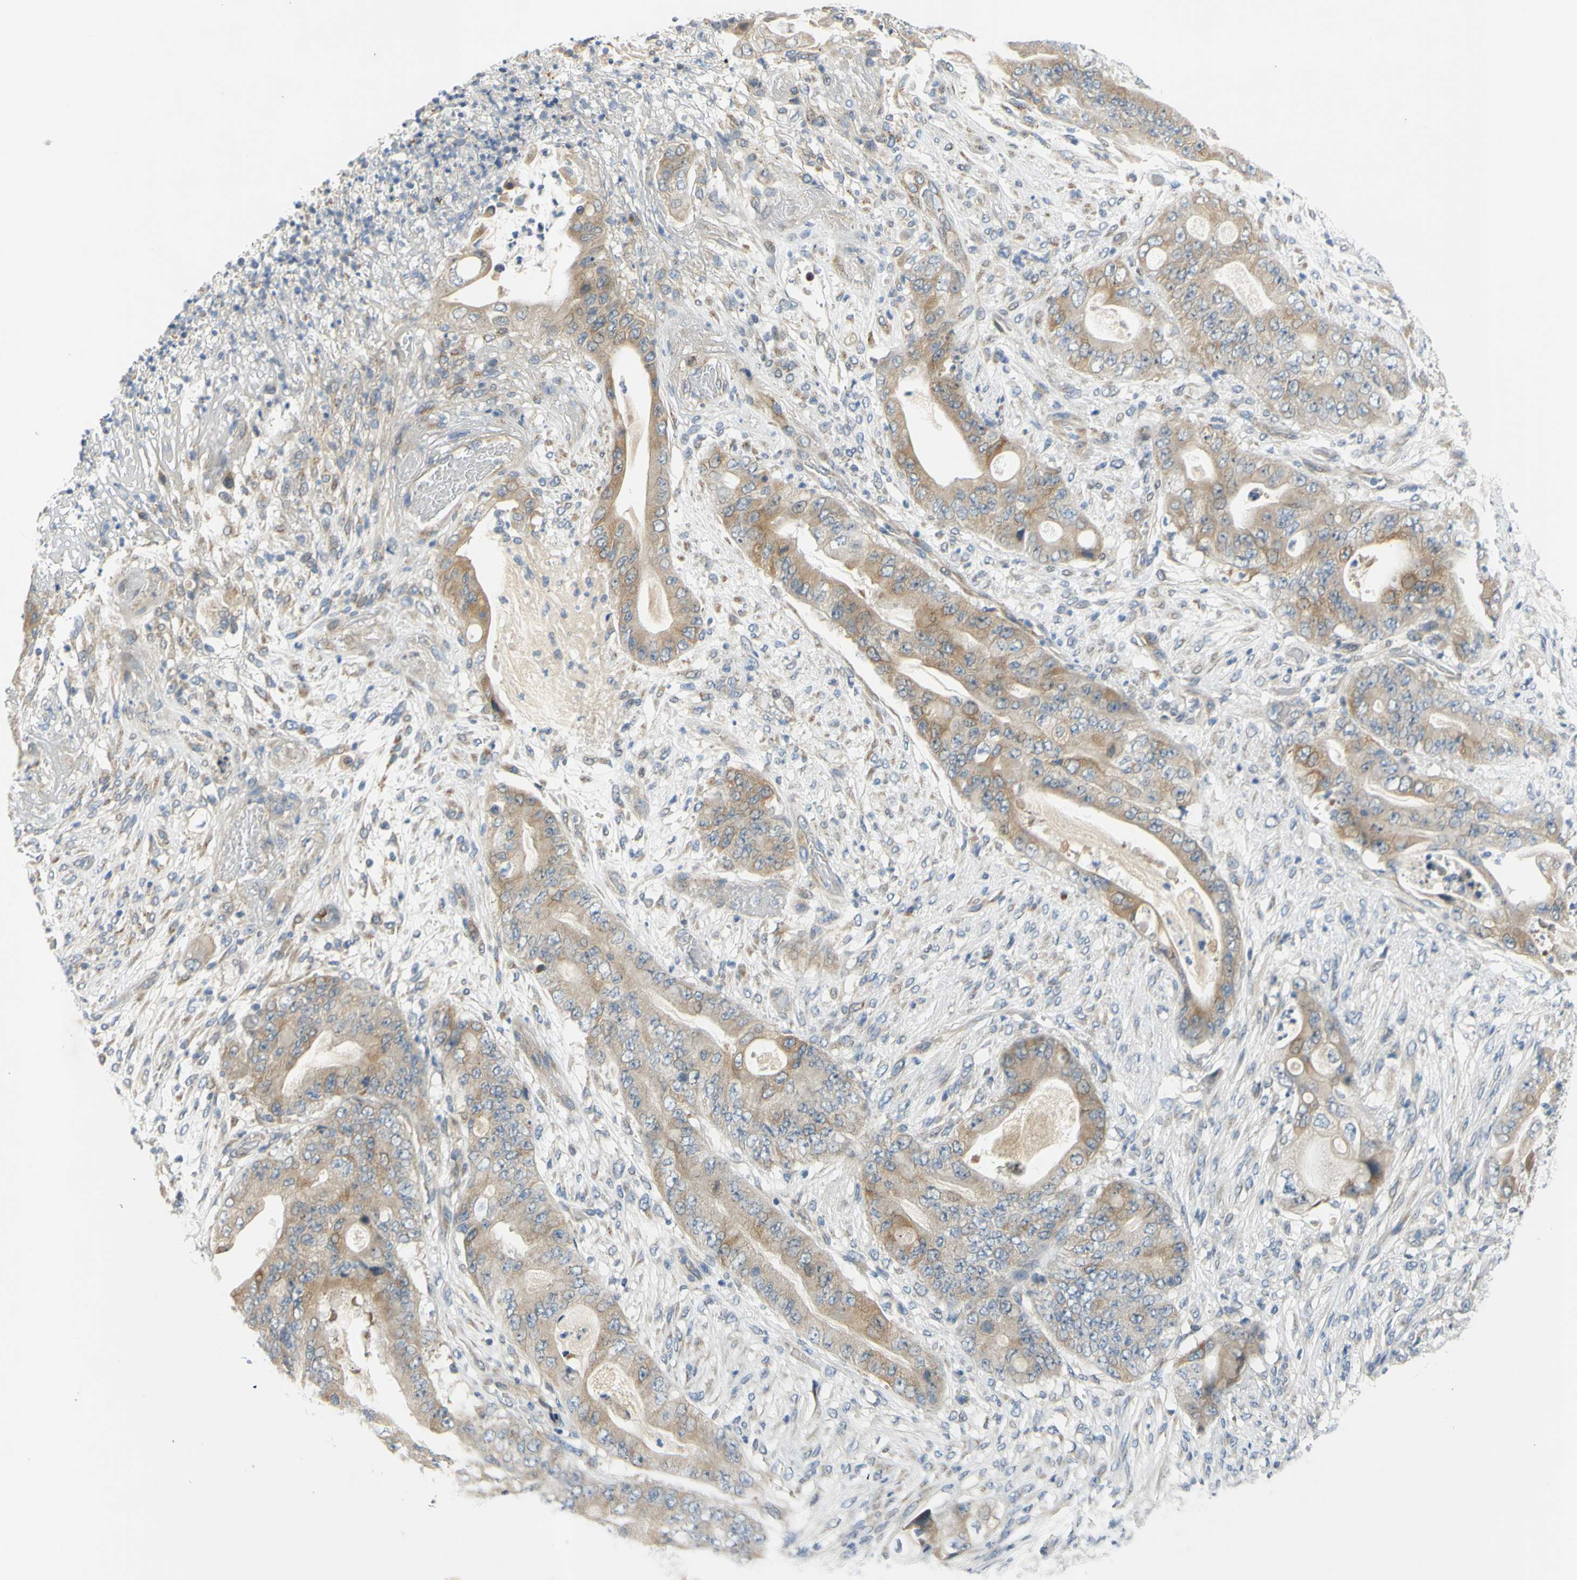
{"staining": {"intensity": "moderate", "quantity": ">75%", "location": "cytoplasmic/membranous"}, "tissue": "stomach cancer", "cell_type": "Tumor cells", "image_type": "cancer", "snomed": [{"axis": "morphology", "description": "Adenocarcinoma, NOS"}, {"axis": "topography", "description": "Stomach"}], "caption": "Stomach cancer stained with DAB IHC demonstrates medium levels of moderate cytoplasmic/membranous staining in approximately >75% of tumor cells.", "gene": "CCNB2", "patient": {"sex": "female", "age": 73}}